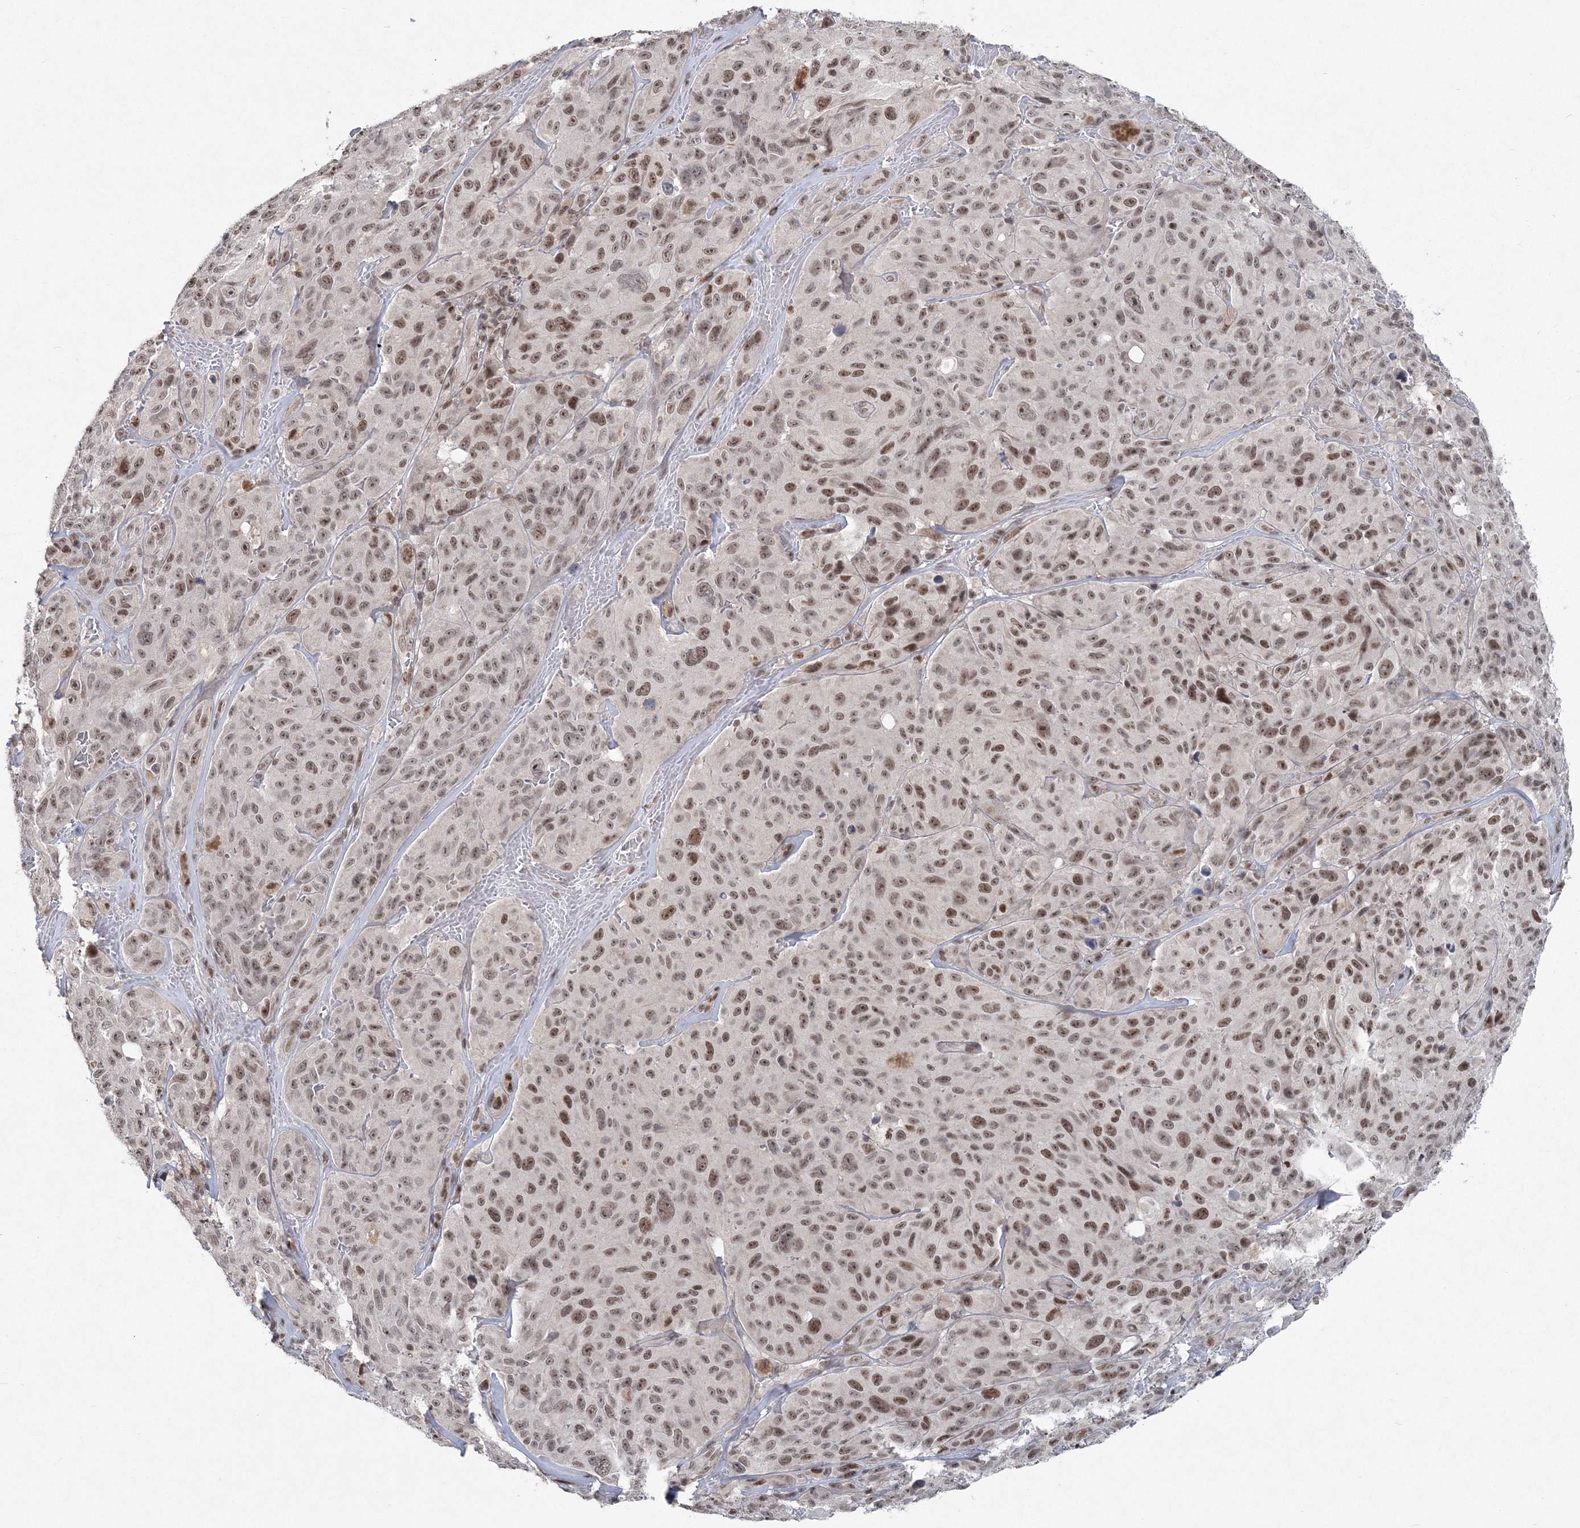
{"staining": {"intensity": "moderate", "quantity": ">75%", "location": "nuclear"}, "tissue": "melanoma", "cell_type": "Tumor cells", "image_type": "cancer", "snomed": [{"axis": "morphology", "description": "Malignant melanoma, NOS"}, {"axis": "topography", "description": "Skin"}], "caption": "Melanoma stained for a protein (brown) demonstrates moderate nuclear positive positivity in approximately >75% of tumor cells.", "gene": "PDS5A", "patient": {"sex": "male", "age": 66}}